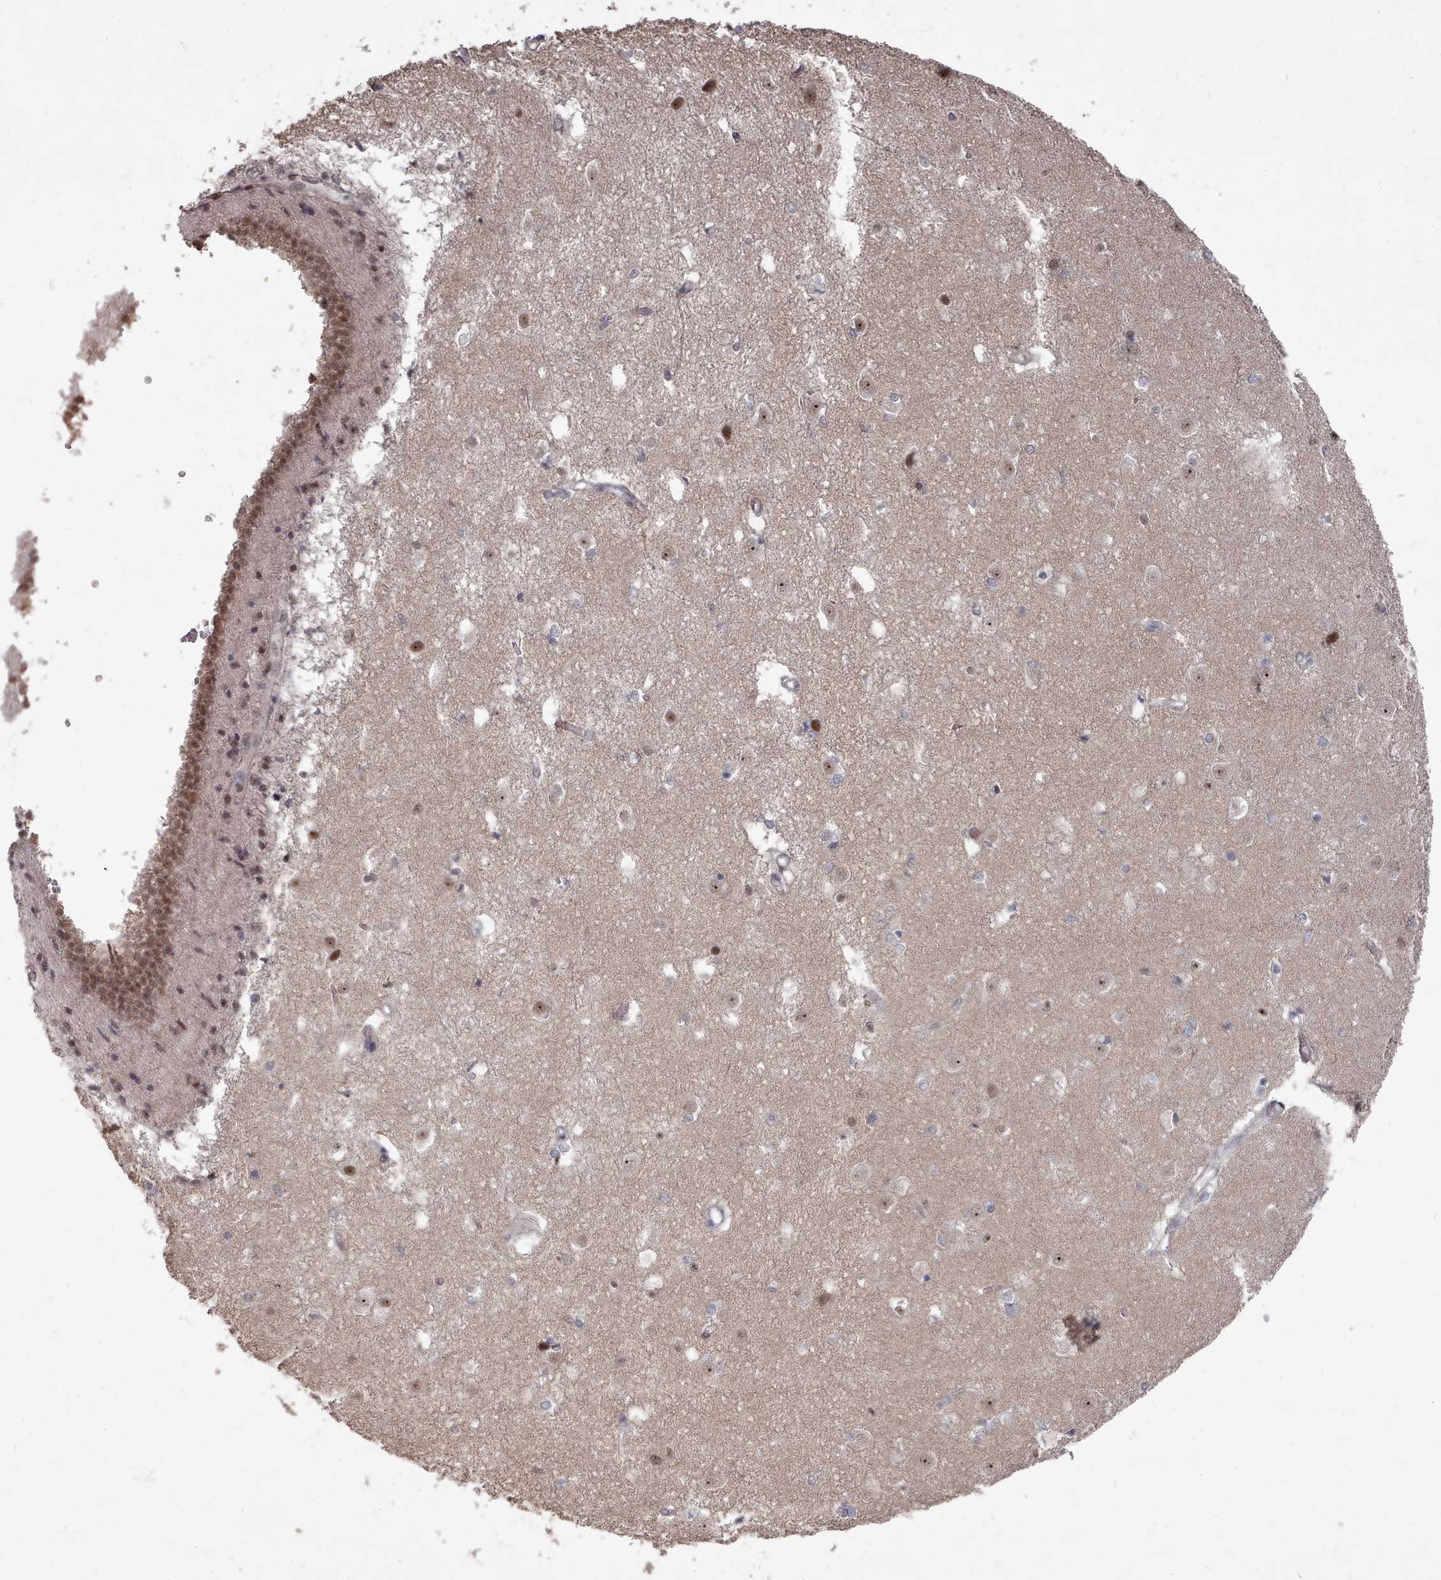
{"staining": {"intensity": "negative", "quantity": "none", "location": "none"}, "tissue": "caudate", "cell_type": "Glial cells", "image_type": "normal", "snomed": [{"axis": "morphology", "description": "Normal tissue, NOS"}, {"axis": "topography", "description": "Lateral ventricle wall"}], "caption": "The photomicrograph reveals no staining of glial cells in unremarkable caudate. Nuclei are stained in blue.", "gene": "CPSF4", "patient": {"sex": "male", "age": 37}}